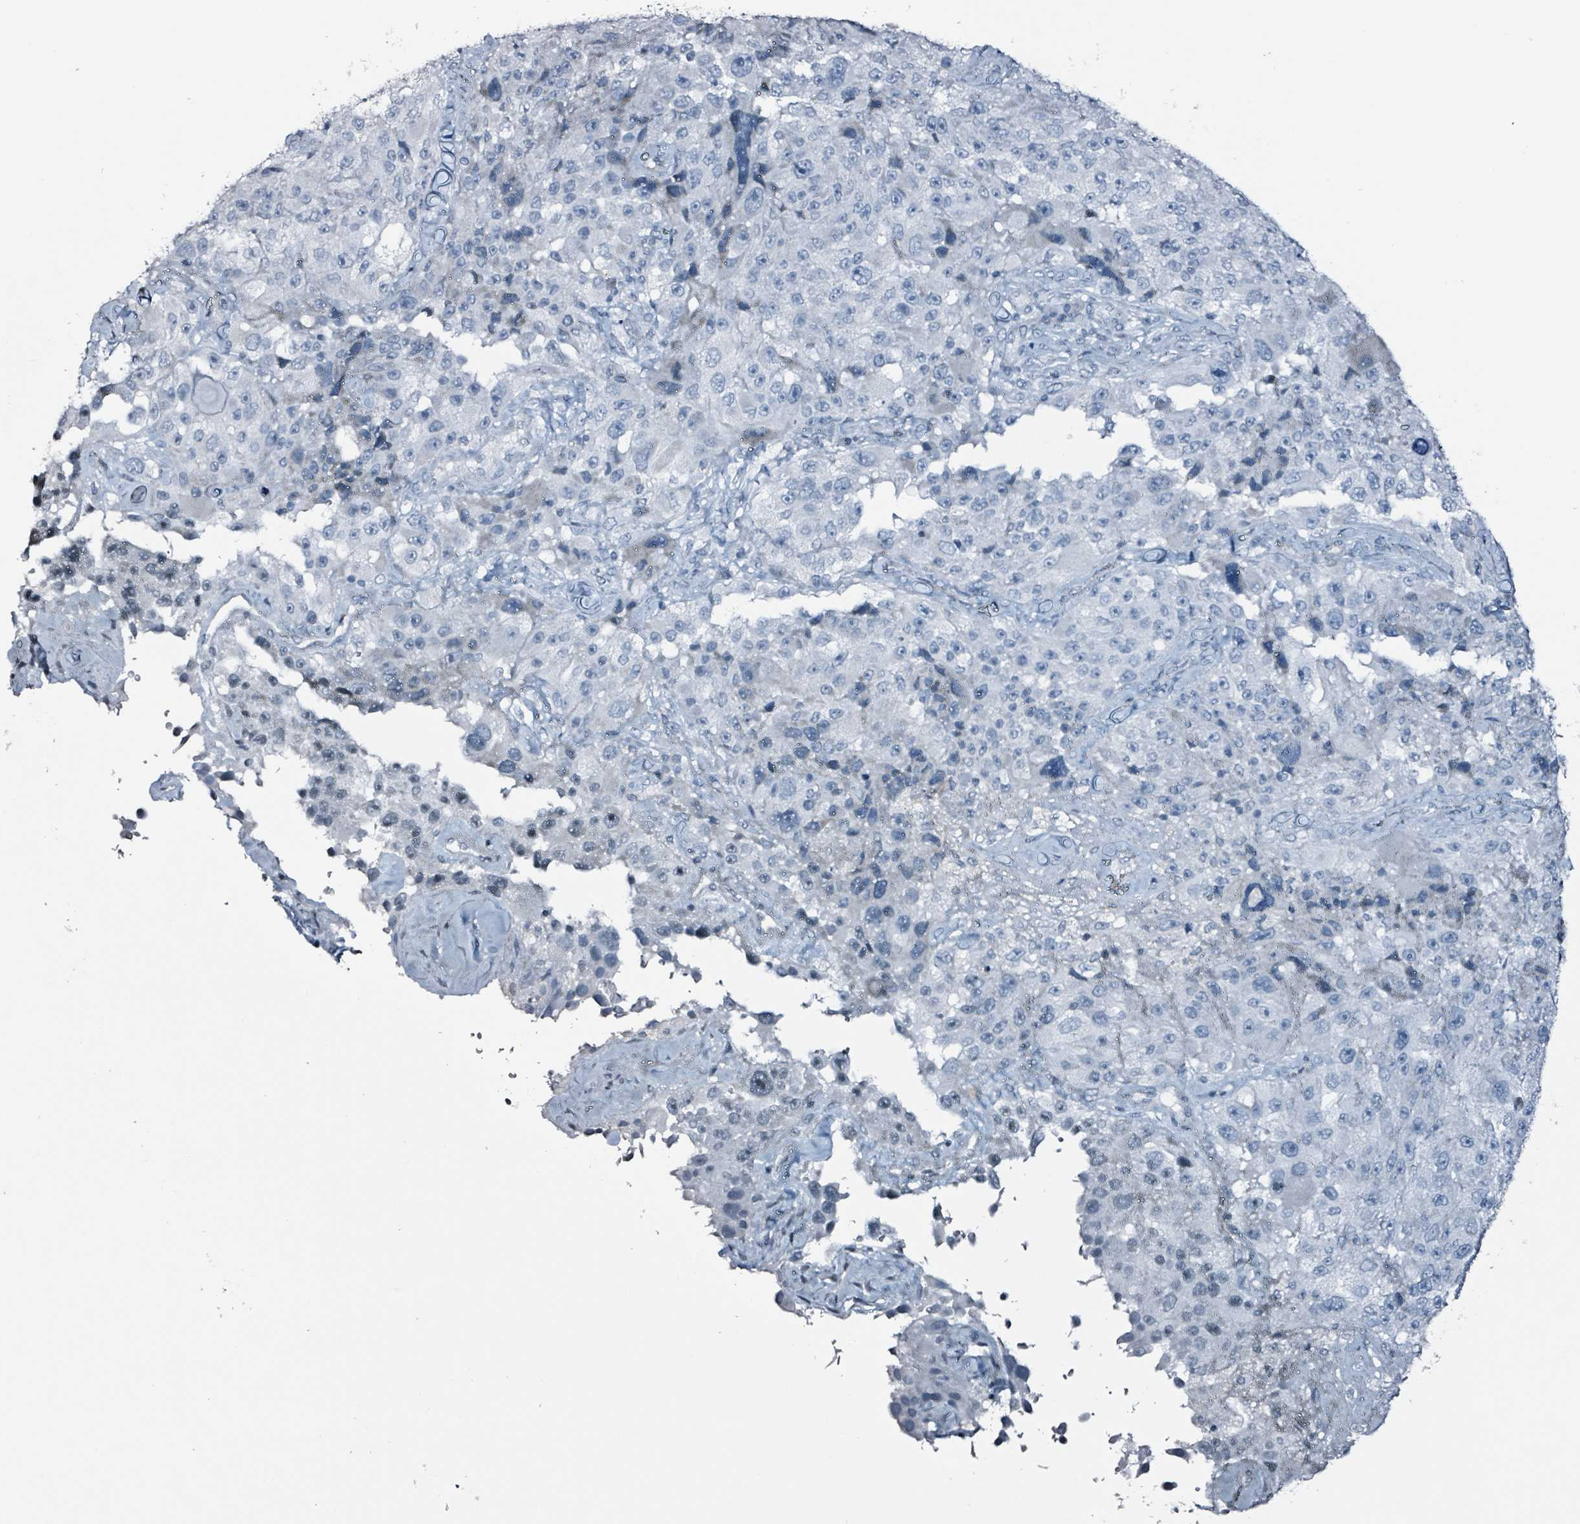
{"staining": {"intensity": "negative", "quantity": "none", "location": "none"}, "tissue": "melanoma", "cell_type": "Tumor cells", "image_type": "cancer", "snomed": [{"axis": "morphology", "description": "Malignant melanoma, Metastatic site"}, {"axis": "topography", "description": "Lymph node"}], "caption": "Malignant melanoma (metastatic site) stained for a protein using immunohistochemistry (IHC) demonstrates no positivity tumor cells.", "gene": "CA9", "patient": {"sex": "male", "age": 62}}